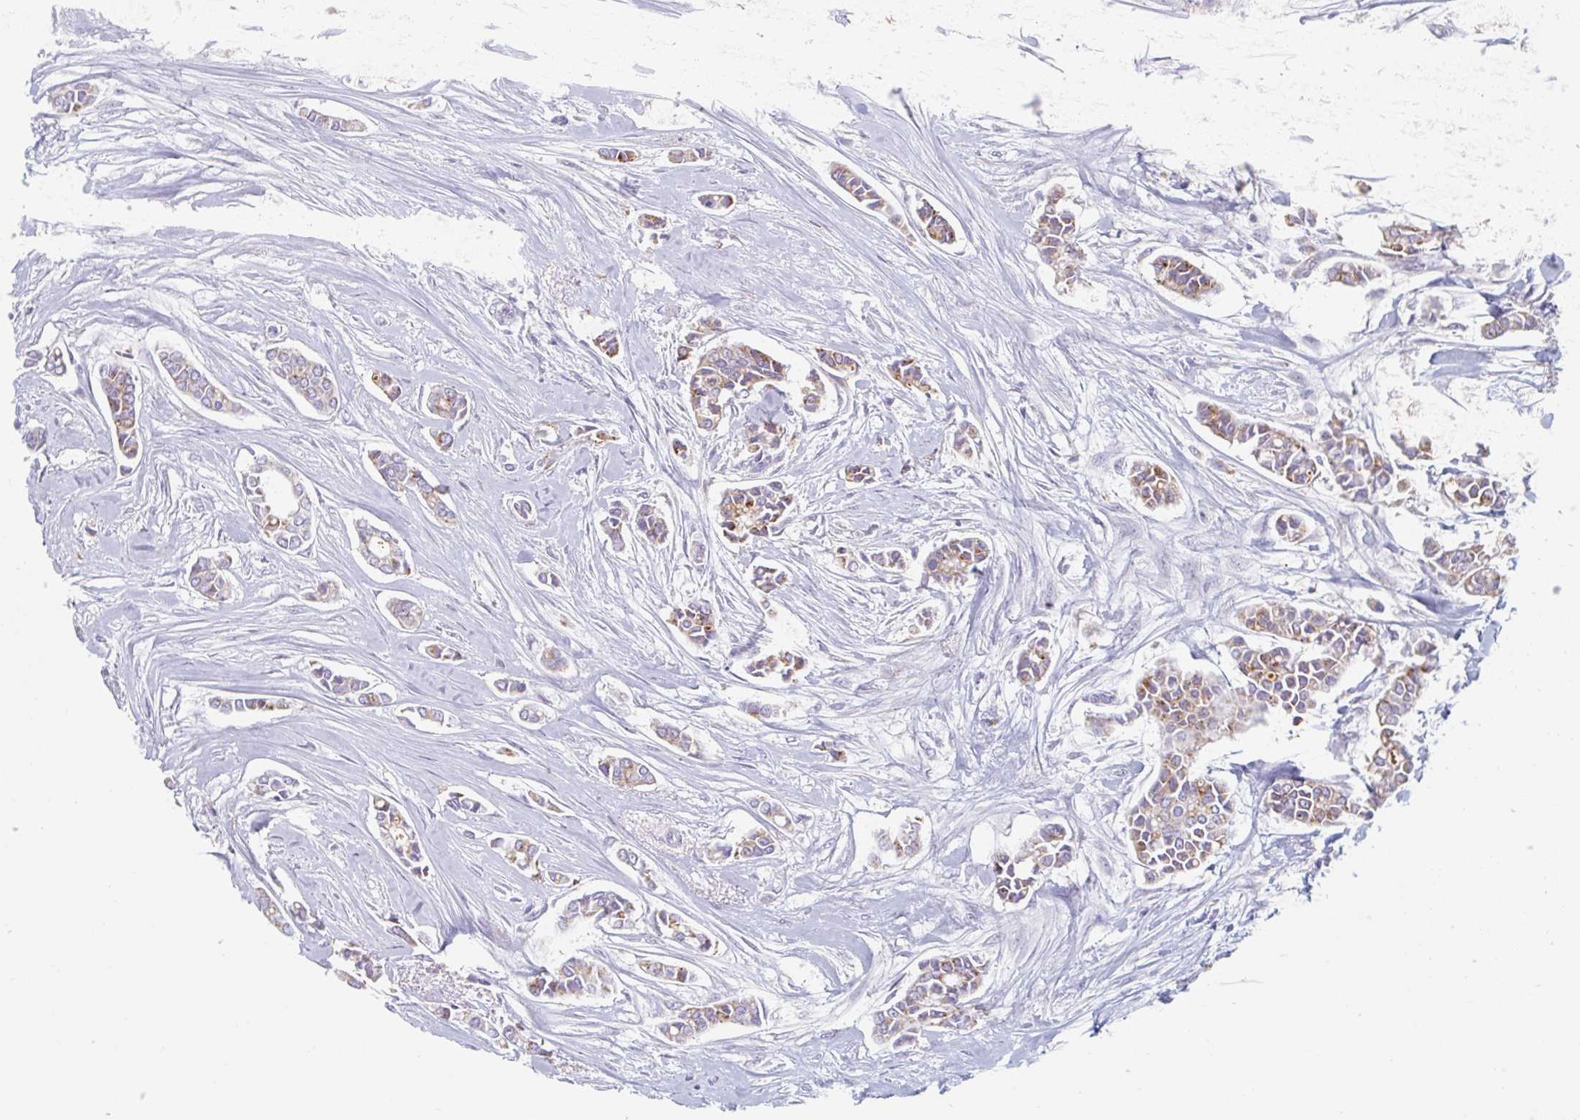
{"staining": {"intensity": "moderate", "quantity": ">75%", "location": "cytoplasmic/membranous"}, "tissue": "breast cancer", "cell_type": "Tumor cells", "image_type": "cancer", "snomed": [{"axis": "morphology", "description": "Duct carcinoma"}, {"axis": "topography", "description": "Breast"}], "caption": "This image reveals immunohistochemistry (IHC) staining of breast infiltrating ductal carcinoma, with medium moderate cytoplasmic/membranous expression in approximately >75% of tumor cells.", "gene": "MANBA", "patient": {"sex": "female", "age": 84}}